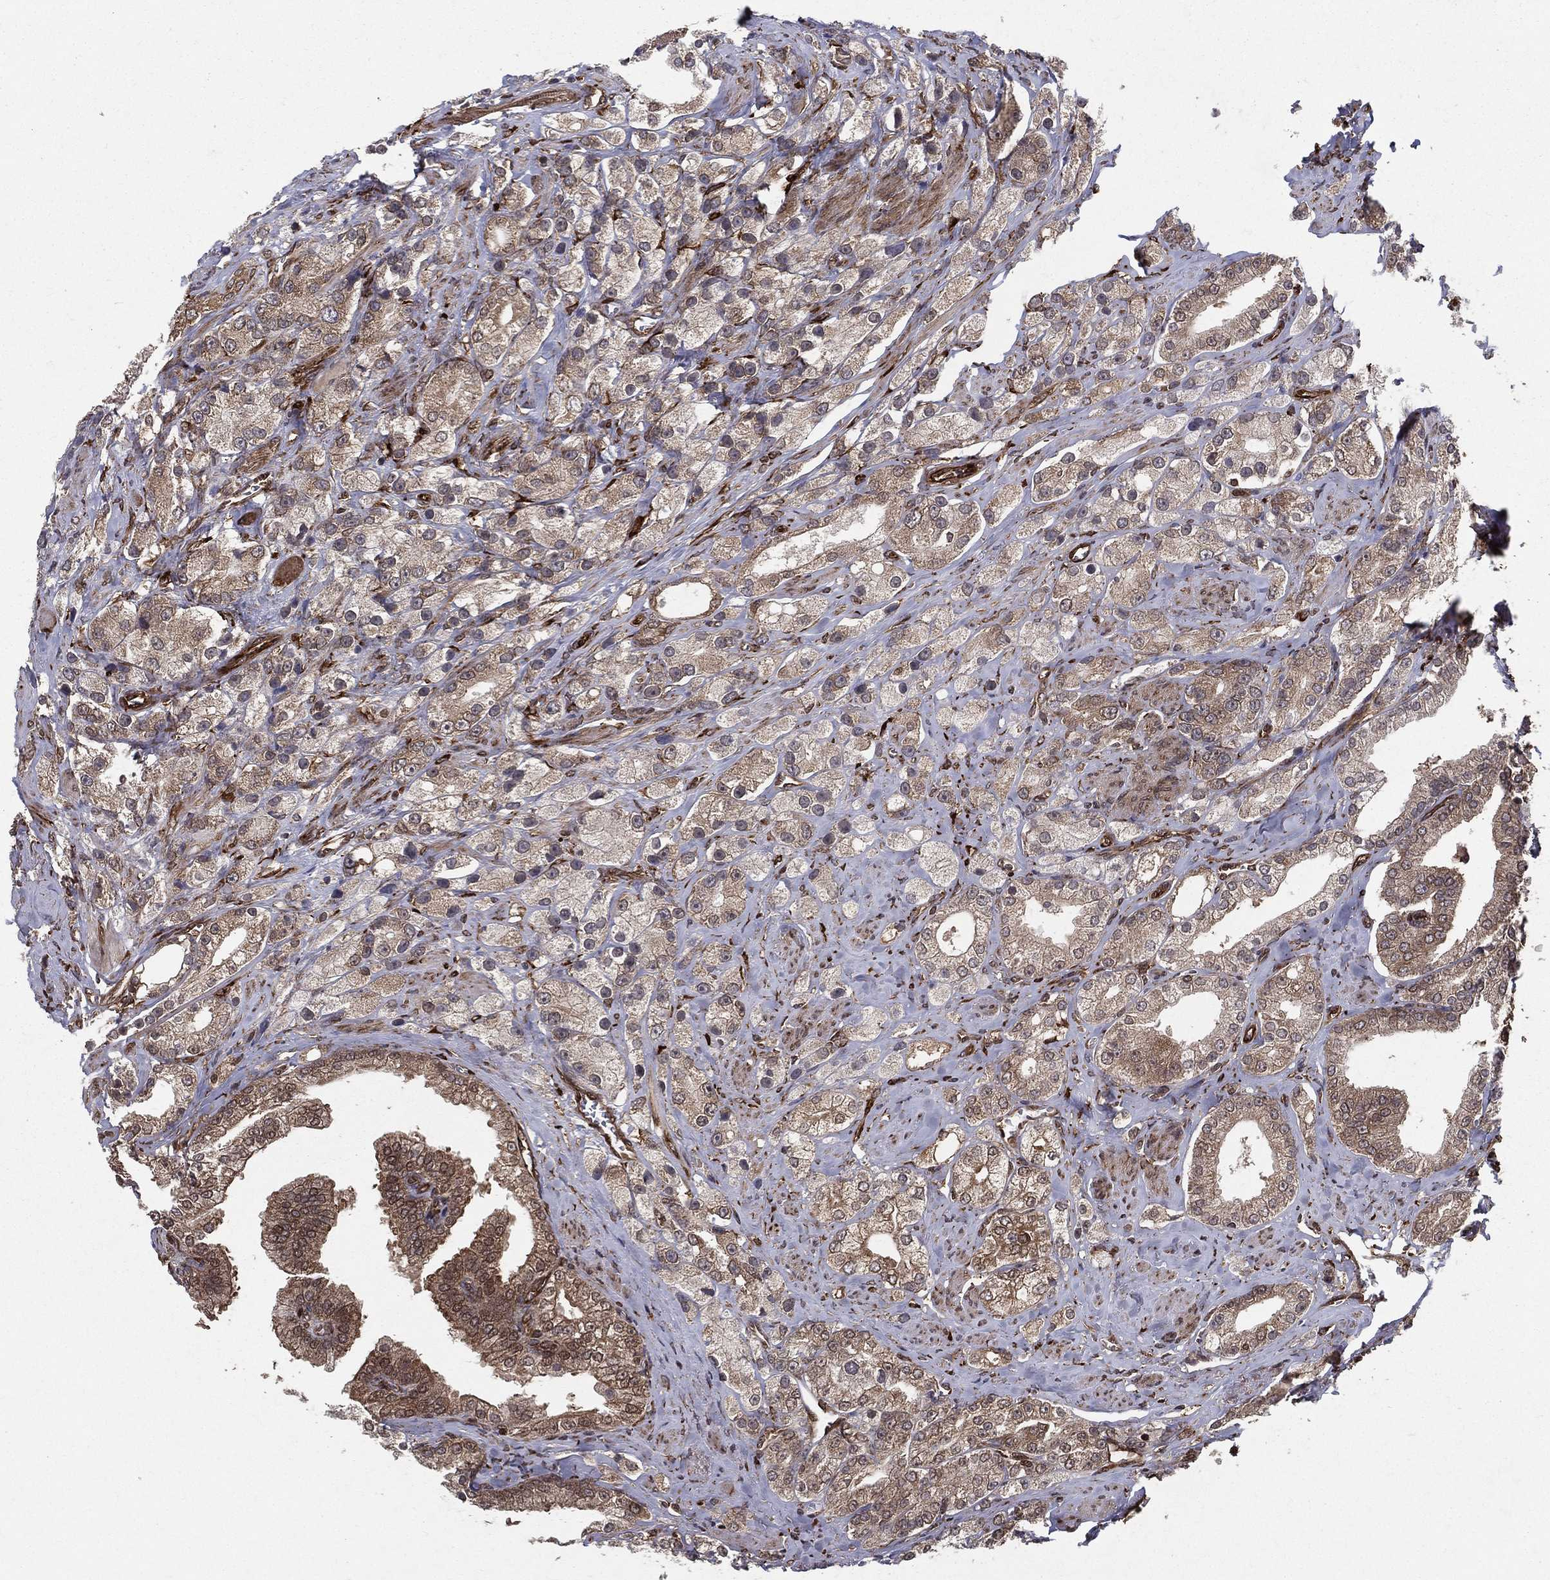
{"staining": {"intensity": "weak", "quantity": ">75%", "location": "cytoplasmic/membranous"}, "tissue": "prostate cancer", "cell_type": "Tumor cells", "image_type": "cancer", "snomed": [{"axis": "morphology", "description": "Adenocarcinoma, NOS"}, {"axis": "topography", "description": "Prostate and seminal vesicle, NOS"}, {"axis": "topography", "description": "Prostate"}], "caption": "Weak cytoplasmic/membranous positivity for a protein is identified in about >75% of tumor cells of prostate cancer (adenocarcinoma) using immunohistochemistry.", "gene": "CERS2", "patient": {"sex": "male", "age": 67}}